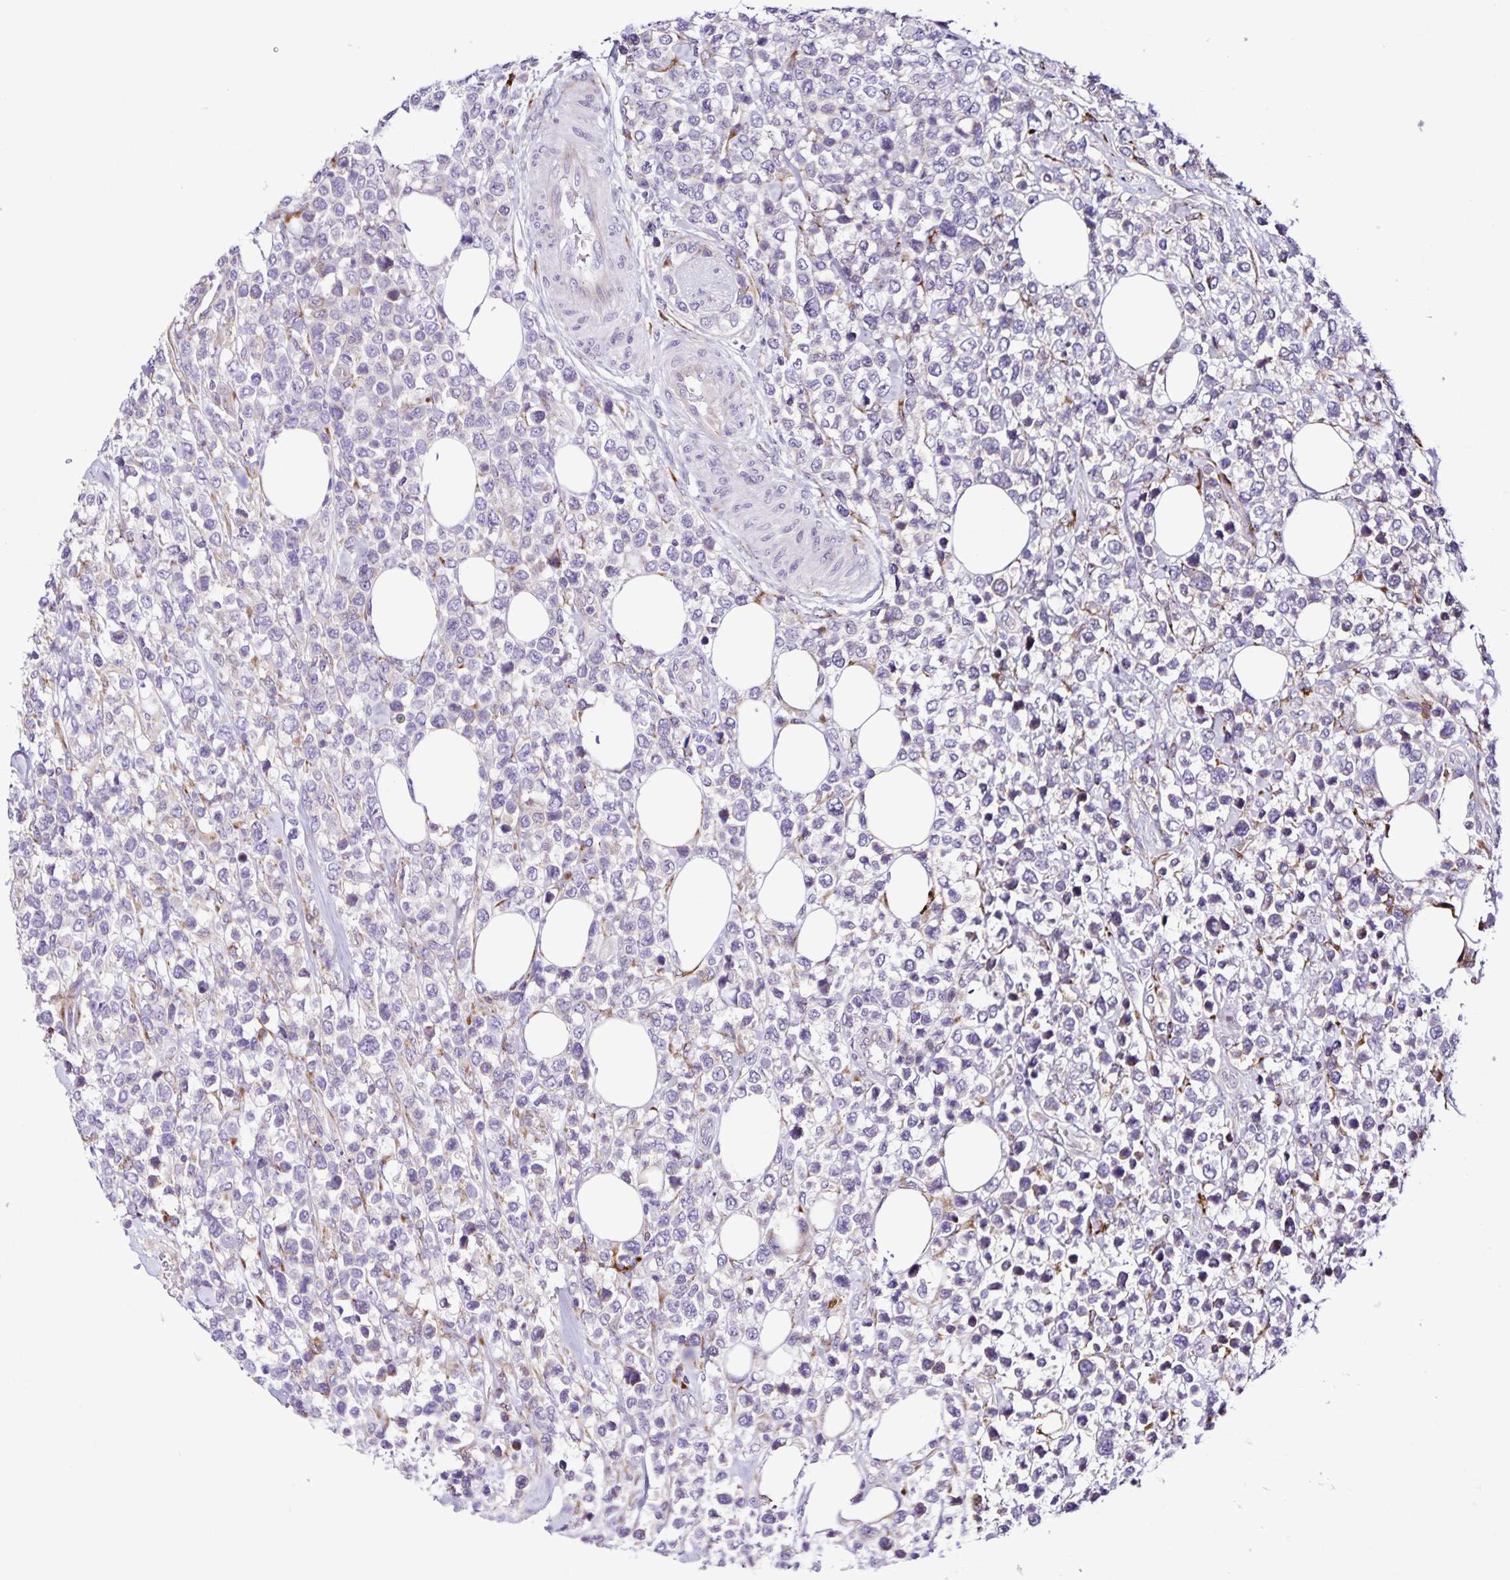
{"staining": {"intensity": "negative", "quantity": "none", "location": "none"}, "tissue": "lymphoma", "cell_type": "Tumor cells", "image_type": "cancer", "snomed": [{"axis": "morphology", "description": "Malignant lymphoma, non-Hodgkin's type, High grade"}, {"axis": "topography", "description": "Soft tissue"}], "caption": "The photomicrograph reveals no staining of tumor cells in lymphoma. (DAB immunohistochemistry, high magnification).", "gene": "OSBPL5", "patient": {"sex": "female", "age": 56}}